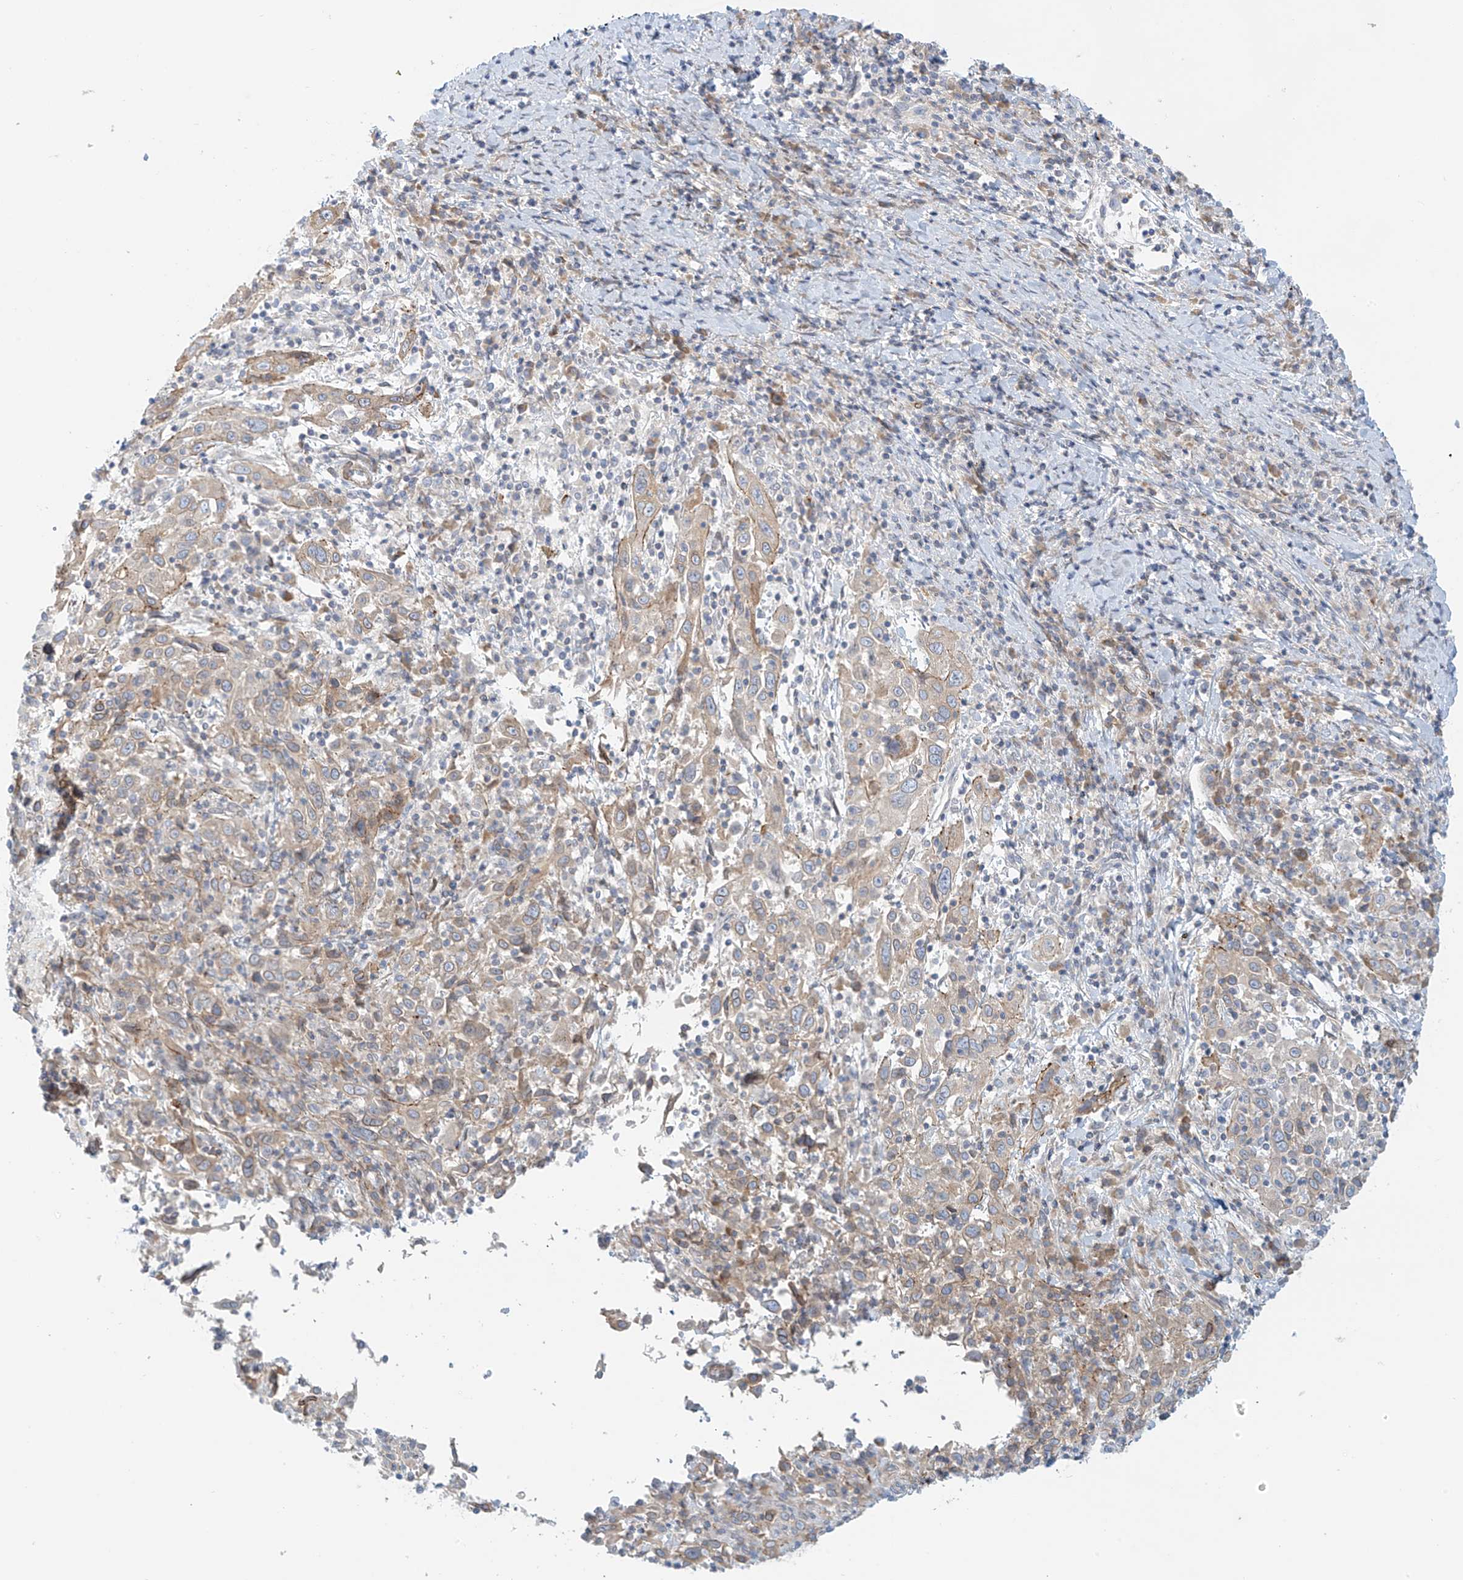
{"staining": {"intensity": "weak", "quantity": "<25%", "location": "cytoplasmic/membranous"}, "tissue": "cervical cancer", "cell_type": "Tumor cells", "image_type": "cancer", "snomed": [{"axis": "morphology", "description": "Squamous cell carcinoma, NOS"}, {"axis": "topography", "description": "Cervix"}], "caption": "This is a micrograph of immunohistochemistry staining of cervical cancer (squamous cell carcinoma), which shows no positivity in tumor cells. (Brightfield microscopy of DAB IHC at high magnification).", "gene": "PCYOX1", "patient": {"sex": "female", "age": 46}}